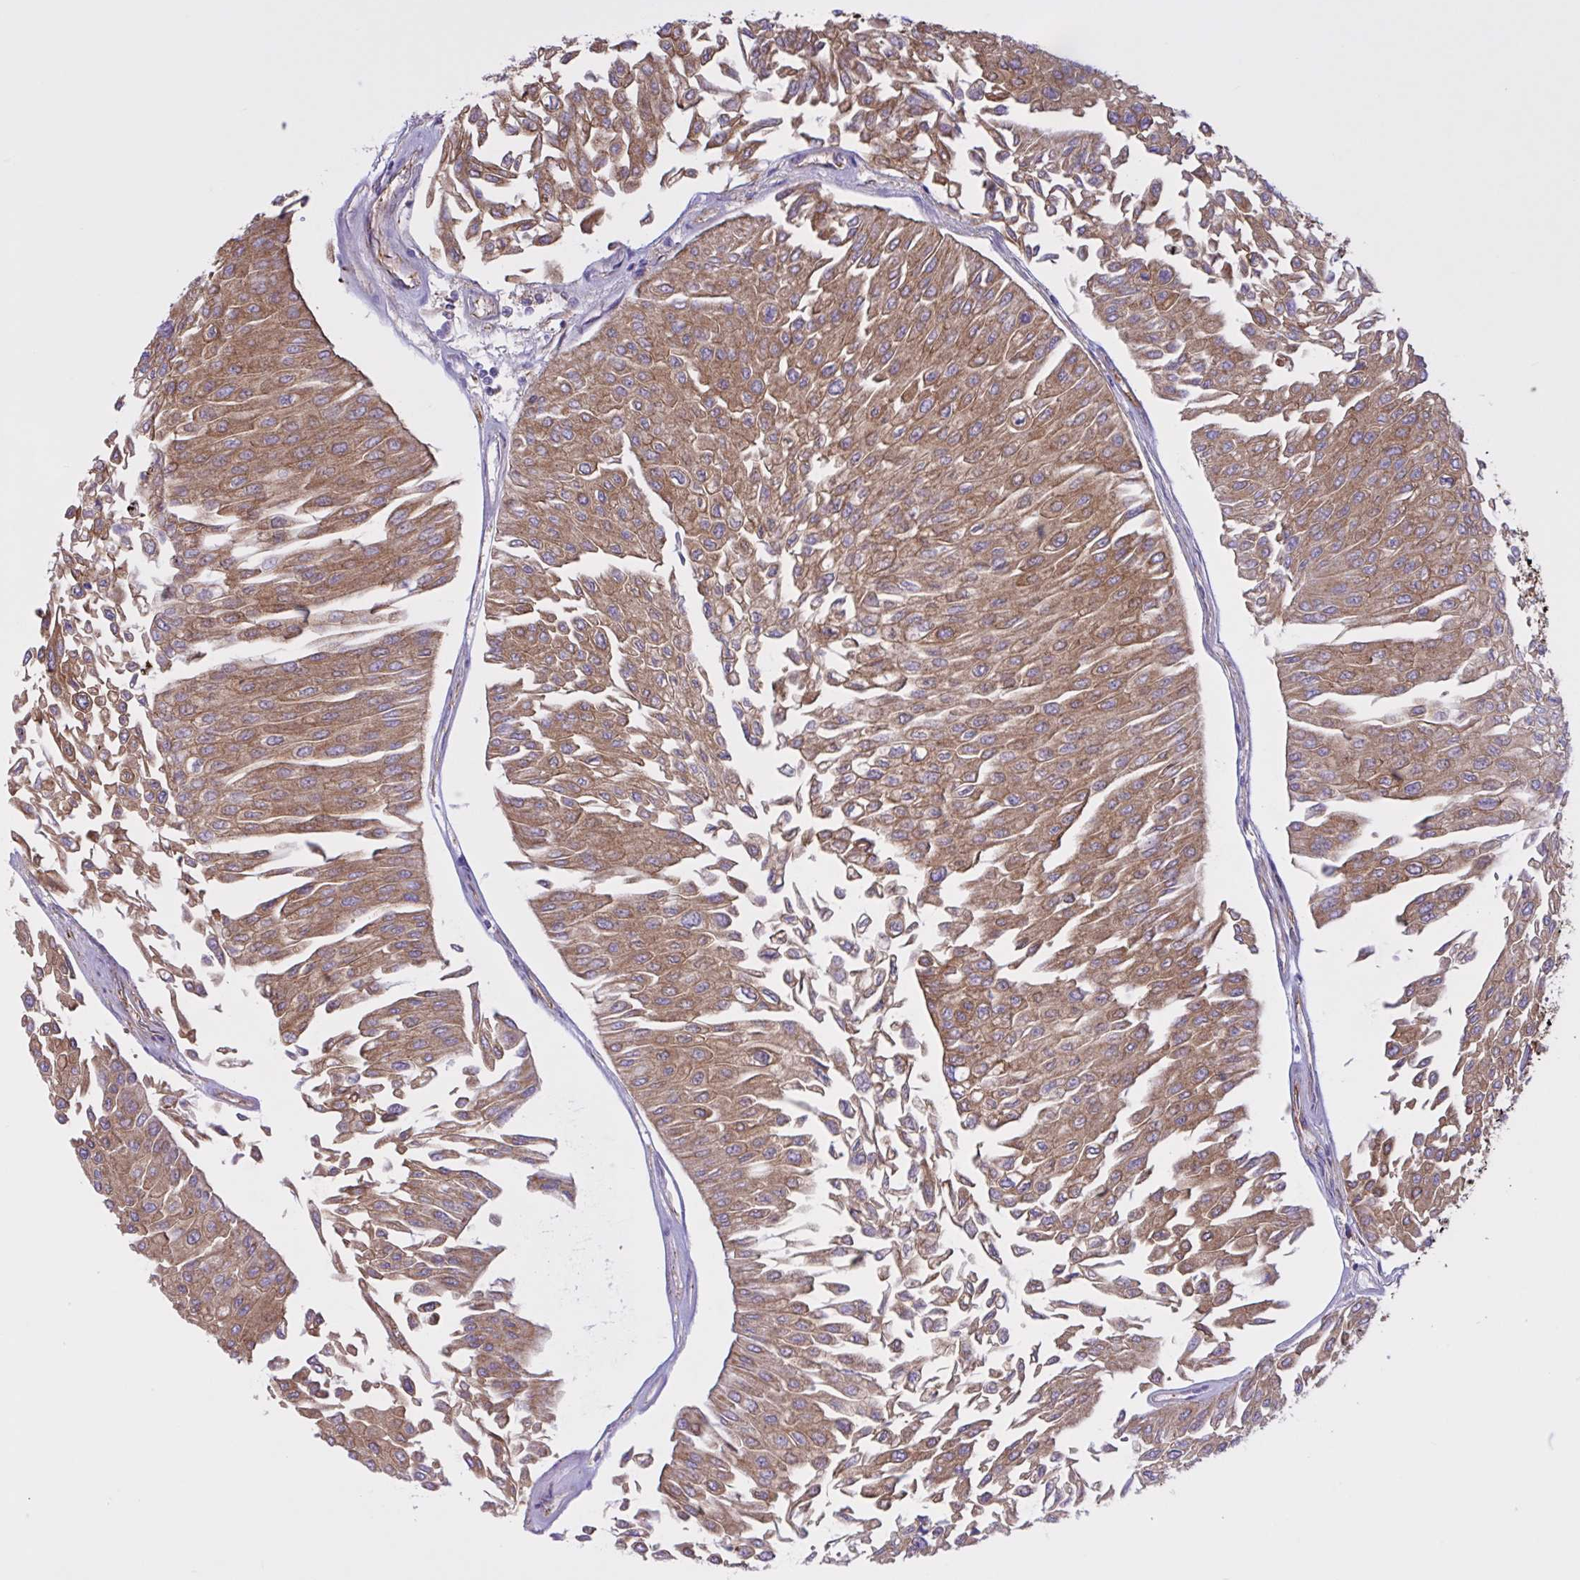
{"staining": {"intensity": "moderate", "quantity": ">75%", "location": "cytoplasmic/membranous"}, "tissue": "urothelial cancer", "cell_type": "Tumor cells", "image_type": "cancer", "snomed": [{"axis": "morphology", "description": "Urothelial carcinoma, Low grade"}, {"axis": "topography", "description": "Urinary bladder"}], "caption": "Protein staining of low-grade urothelial carcinoma tissue shows moderate cytoplasmic/membranous staining in approximately >75% of tumor cells.", "gene": "OR51M1", "patient": {"sex": "male", "age": 67}}